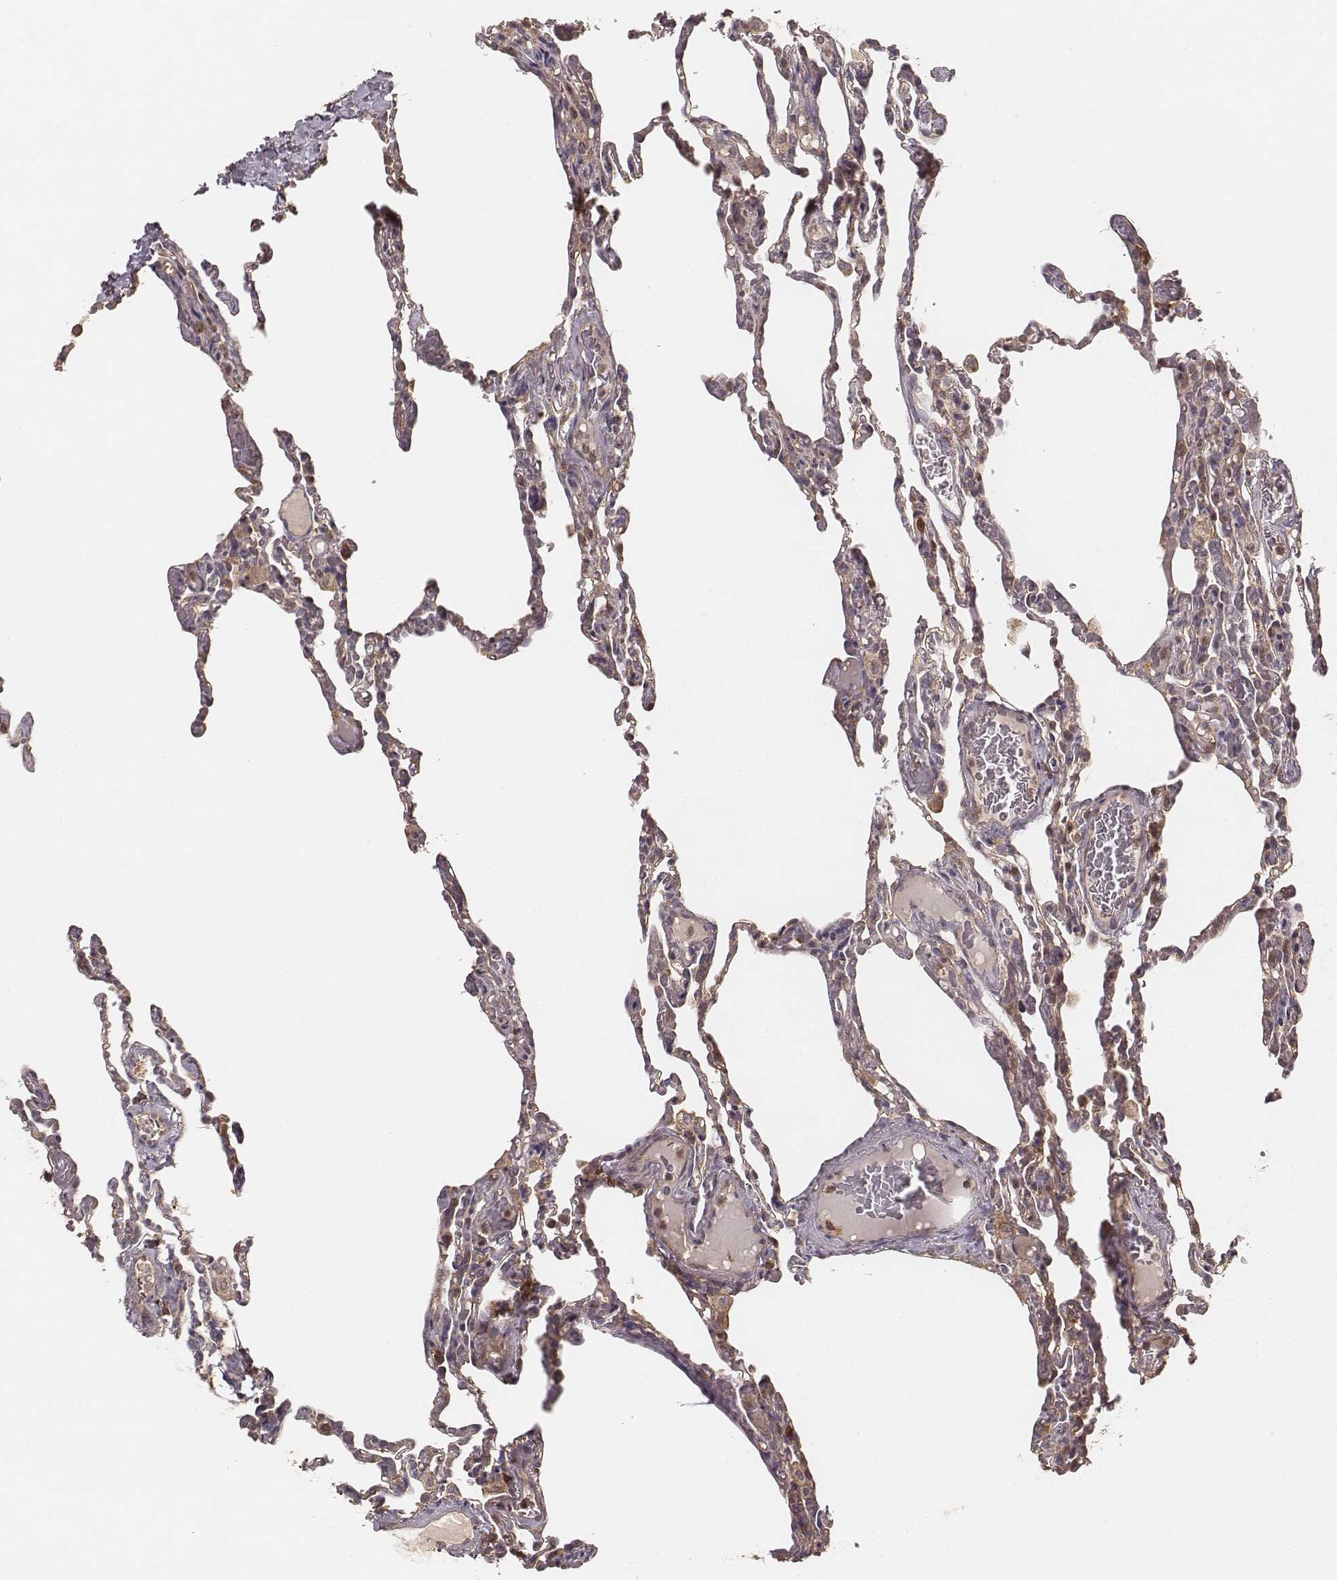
{"staining": {"intensity": "moderate", "quantity": "25%-75%", "location": "cytoplasmic/membranous"}, "tissue": "lung", "cell_type": "Alveolar cells", "image_type": "normal", "snomed": [{"axis": "morphology", "description": "Normal tissue, NOS"}, {"axis": "topography", "description": "Lung"}], "caption": "This is a micrograph of immunohistochemistry staining of benign lung, which shows moderate staining in the cytoplasmic/membranous of alveolar cells.", "gene": "CARS1", "patient": {"sex": "female", "age": 43}}